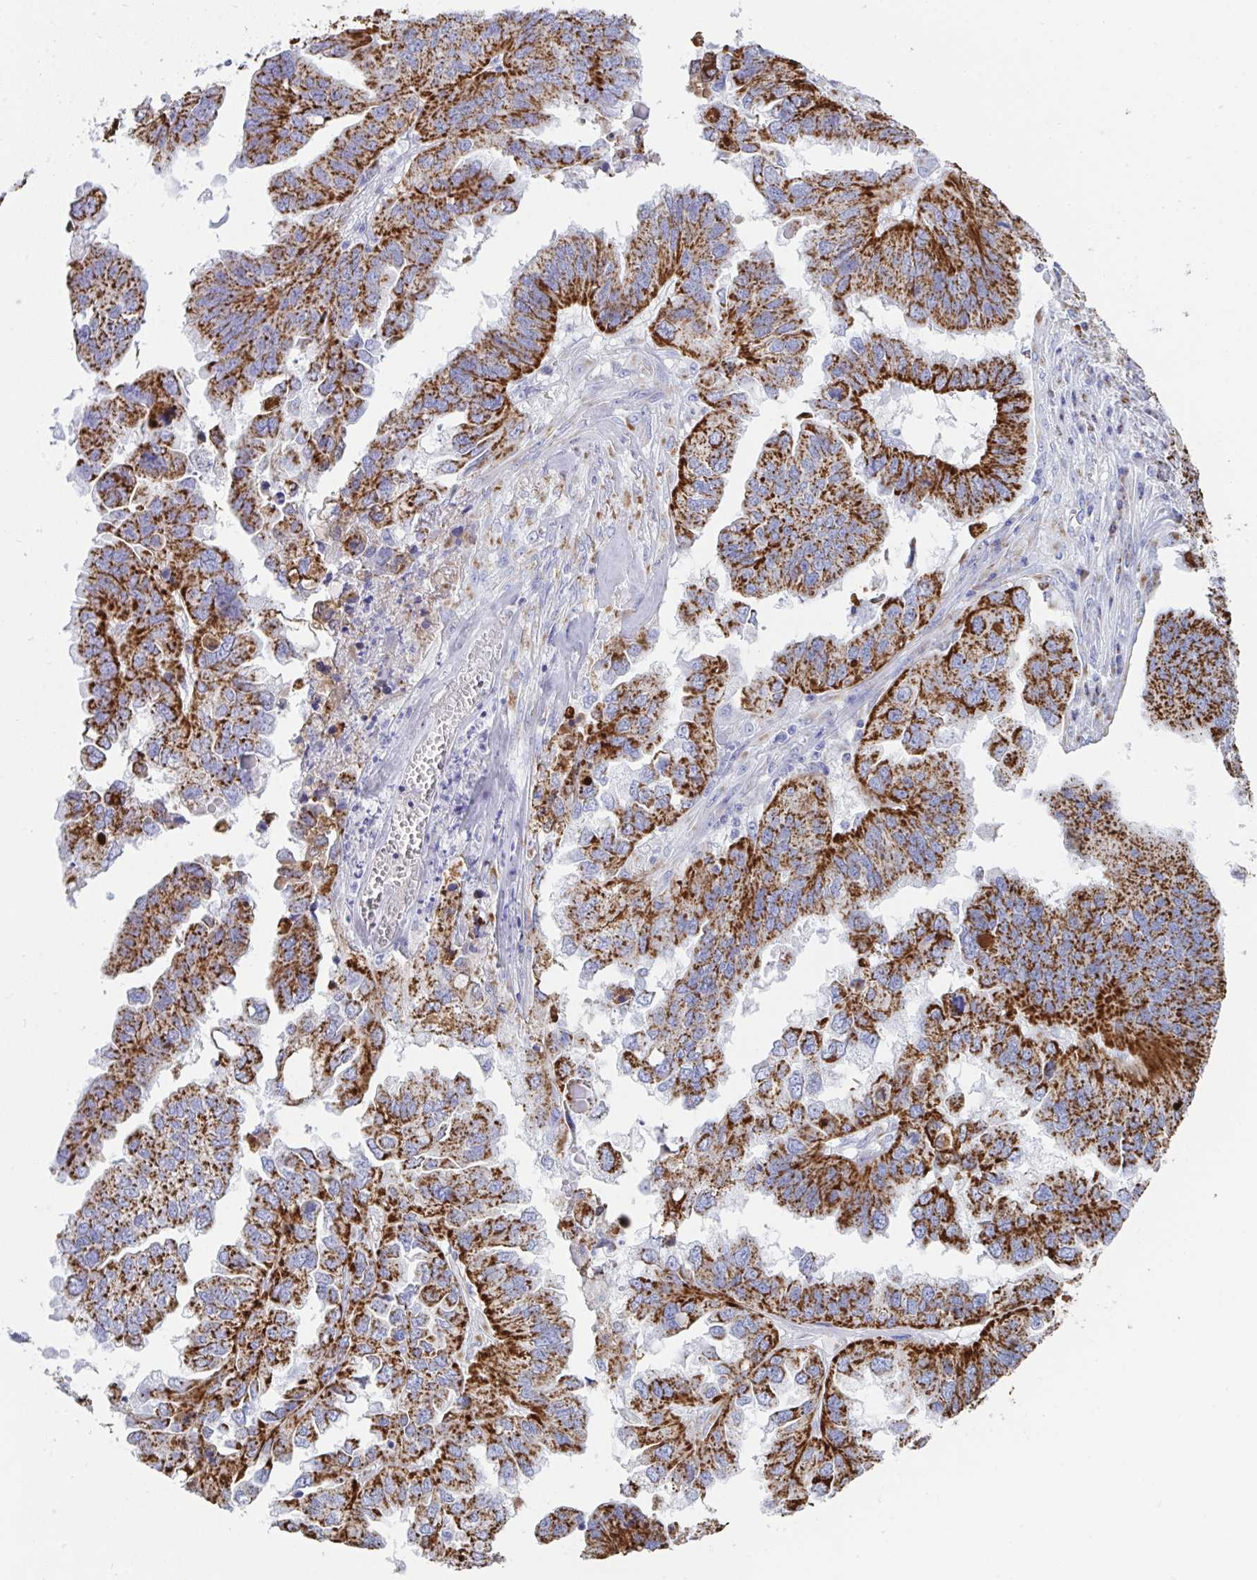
{"staining": {"intensity": "strong", "quantity": ">75%", "location": "cytoplasmic/membranous"}, "tissue": "ovarian cancer", "cell_type": "Tumor cells", "image_type": "cancer", "snomed": [{"axis": "morphology", "description": "Cystadenocarcinoma, serous, NOS"}, {"axis": "topography", "description": "Ovary"}], "caption": "Serous cystadenocarcinoma (ovarian) stained with DAB immunohistochemistry (IHC) demonstrates high levels of strong cytoplasmic/membranous positivity in about >75% of tumor cells.", "gene": "AIFM1", "patient": {"sex": "female", "age": 79}}